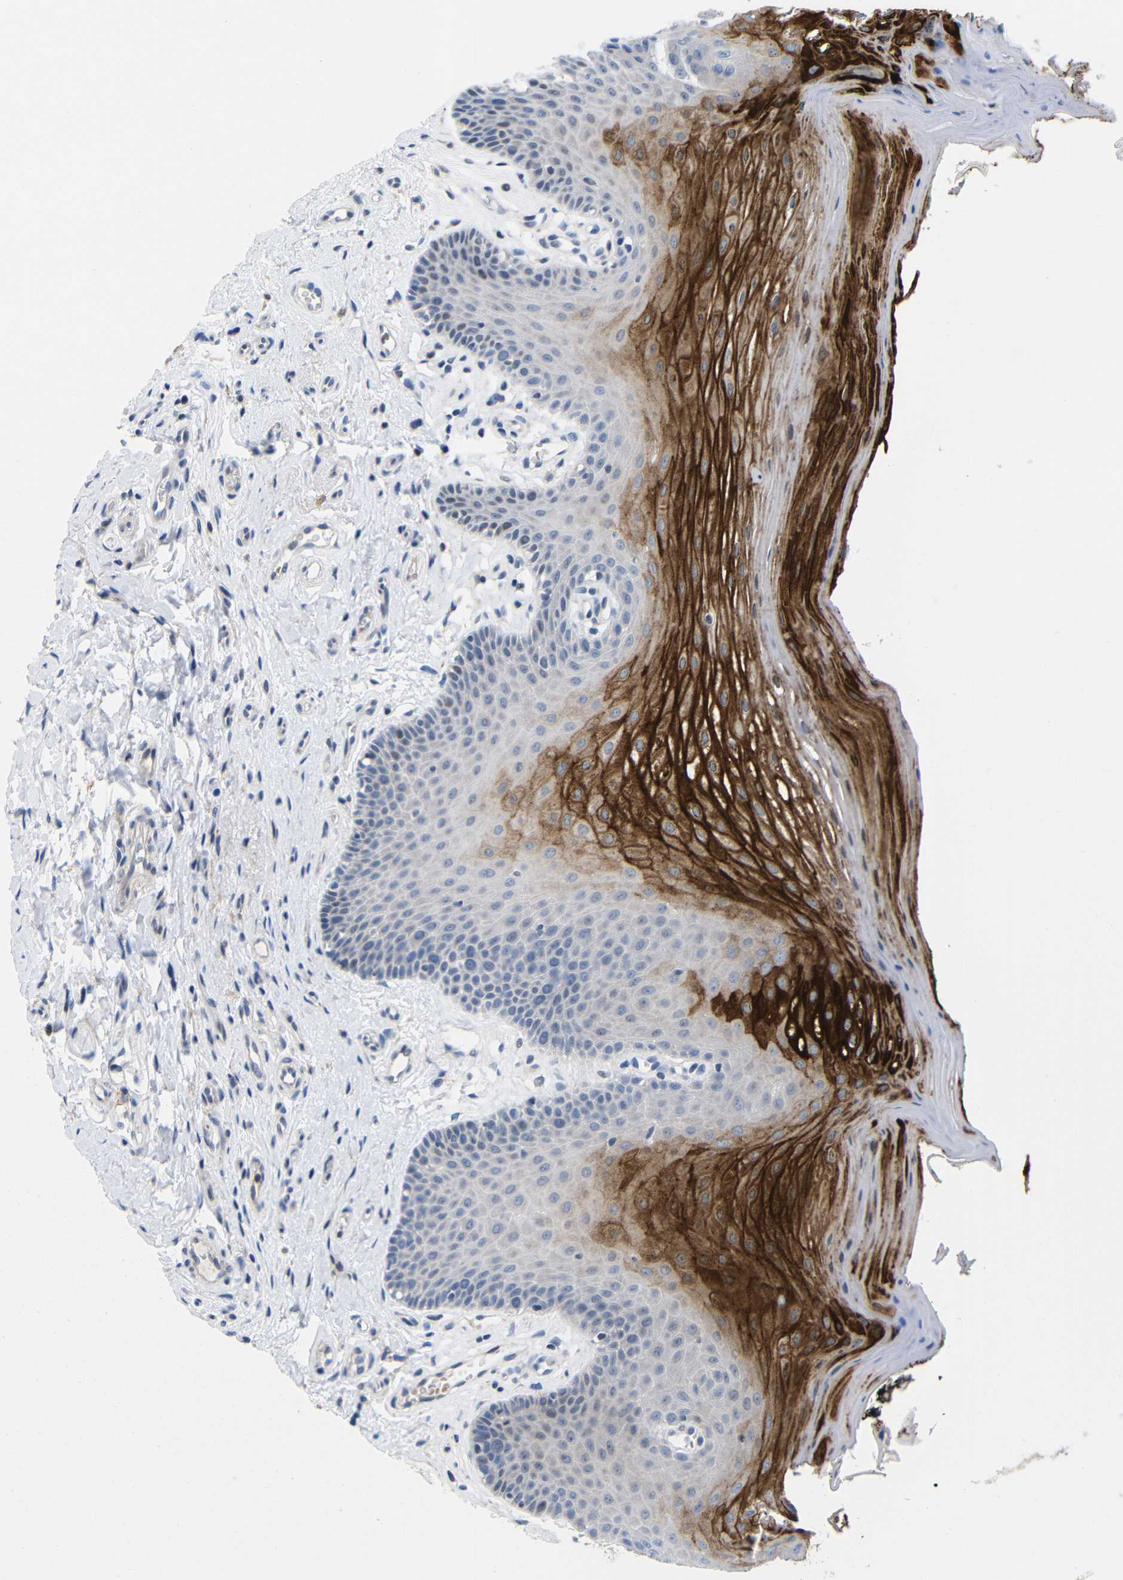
{"staining": {"intensity": "strong", "quantity": "25%-75%", "location": "cytoplasmic/membranous"}, "tissue": "oral mucosa", "cell_type": "Squamous epithelial cells", "image_type": "normal", "snomed": [{"axis": "morphology", "description": "Normal tissue, NOS"}, {"axis": "topography", "description": "Skeletal muscle"}, {"axis": "topography", "description": "Oral tissue"}], "caption": "Protein staining of normal oral mucosa exhibits strong cytoplasmic/membranous expression in about 25%-75% of squamous epithelial cells.", "gene": "CMTM1", "patient": {"sex": "male", "age": 58}}